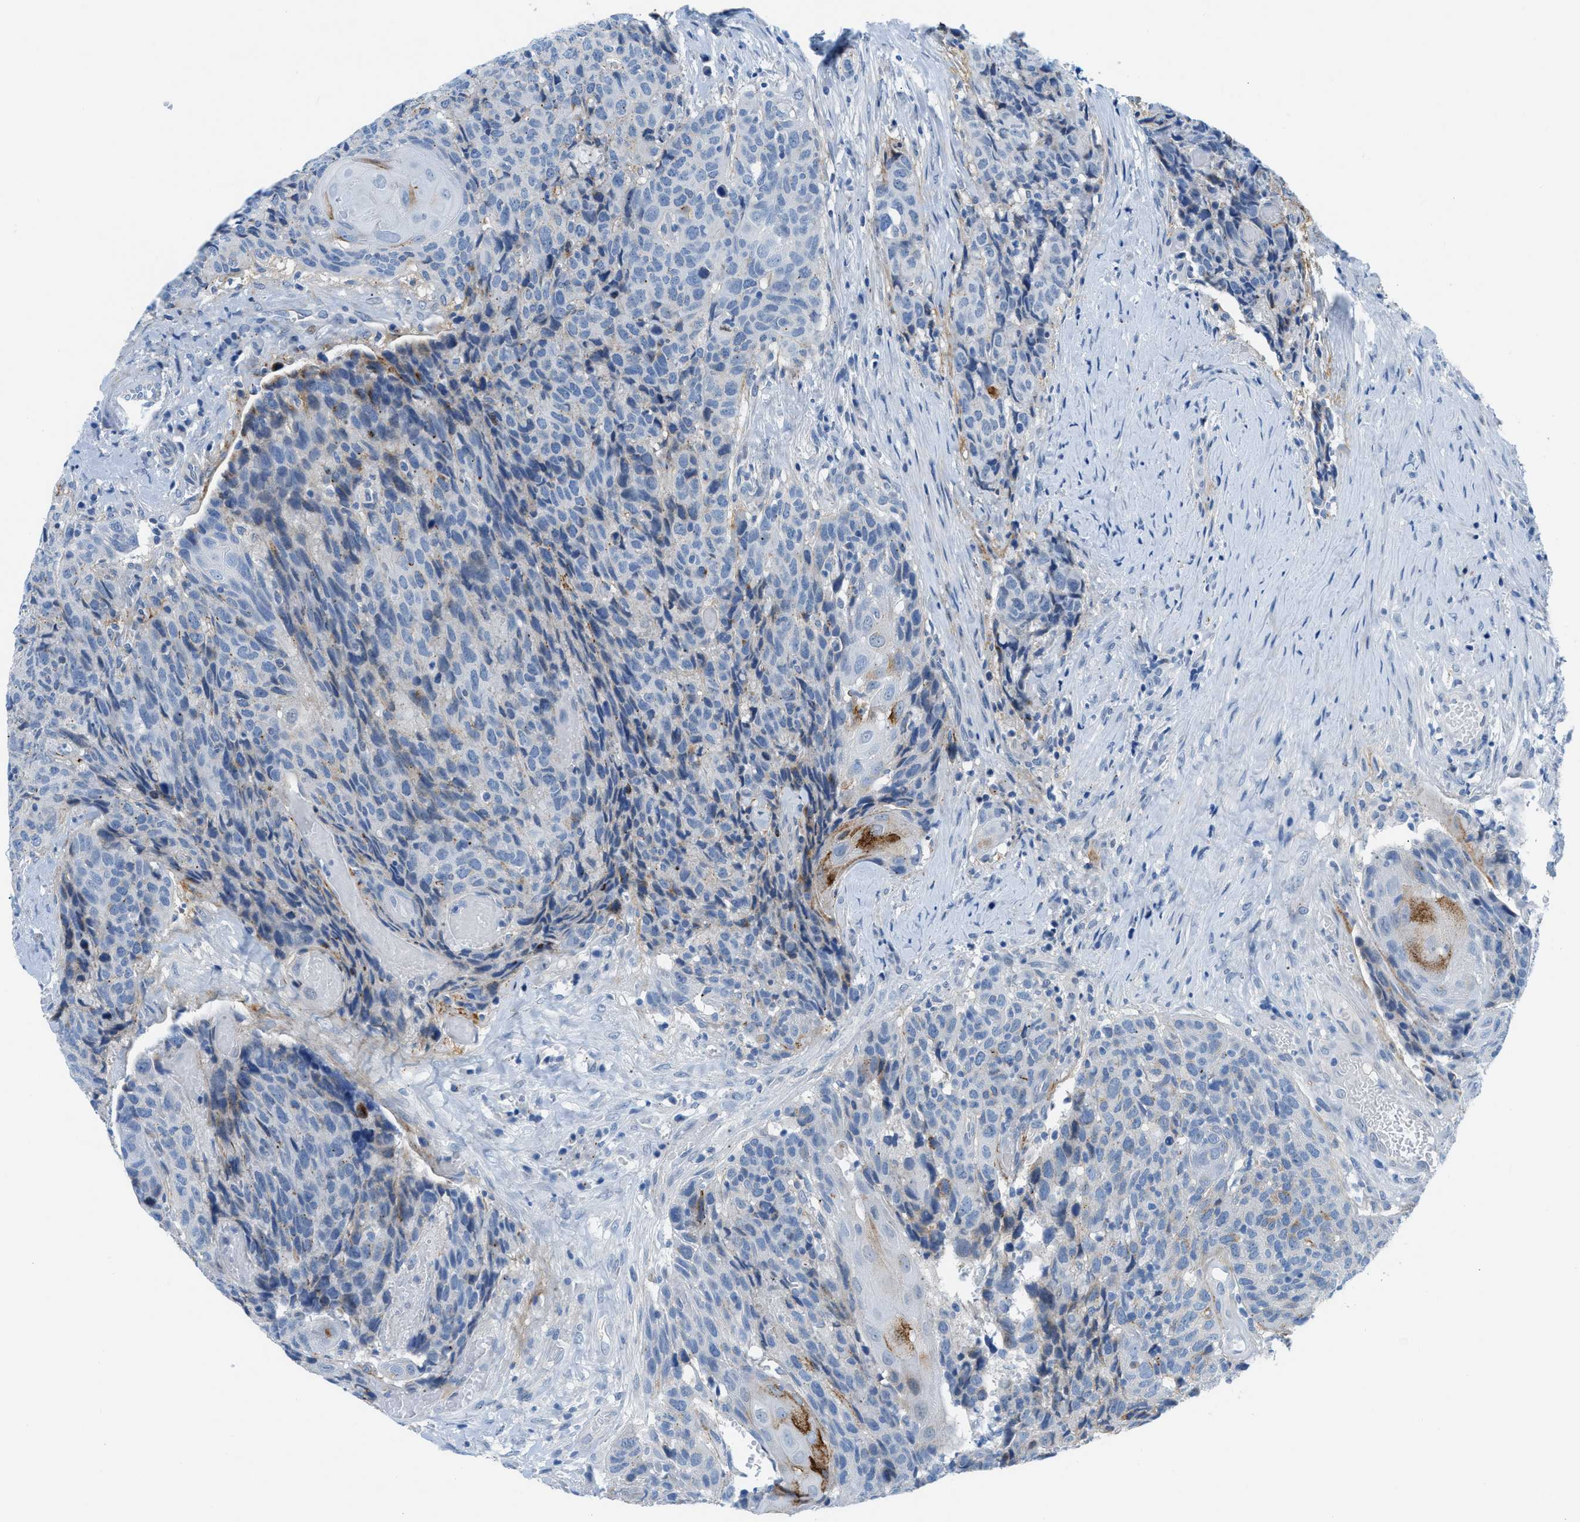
{"staining": {"intensity": "moderate", "quantity": "<25%", "location": "cytoplasmic/membranous"}, "tissue": "head and neck cancer", "cell_type": "Tumor cells", "image_type": "cancer", "snomed": [{"axis": "morphology", "description": "Squamous cell carcinoma, NOS"}, {"axis": "topography", "description": "Head-Neck"}], "caption": "IHC (DAB (3,3'-diaminobenzidine)) staining of human head and neck squamous cell carcinoma shows moderate cytoplasmic/membranous protein staining in about <25% of tumor cells. Immunohistochemistry (ihc) stains the protein in brown and the nuclei are stained blue.", "gene": "FDCSP", "patient": {"sex": "male", "age": 66}}